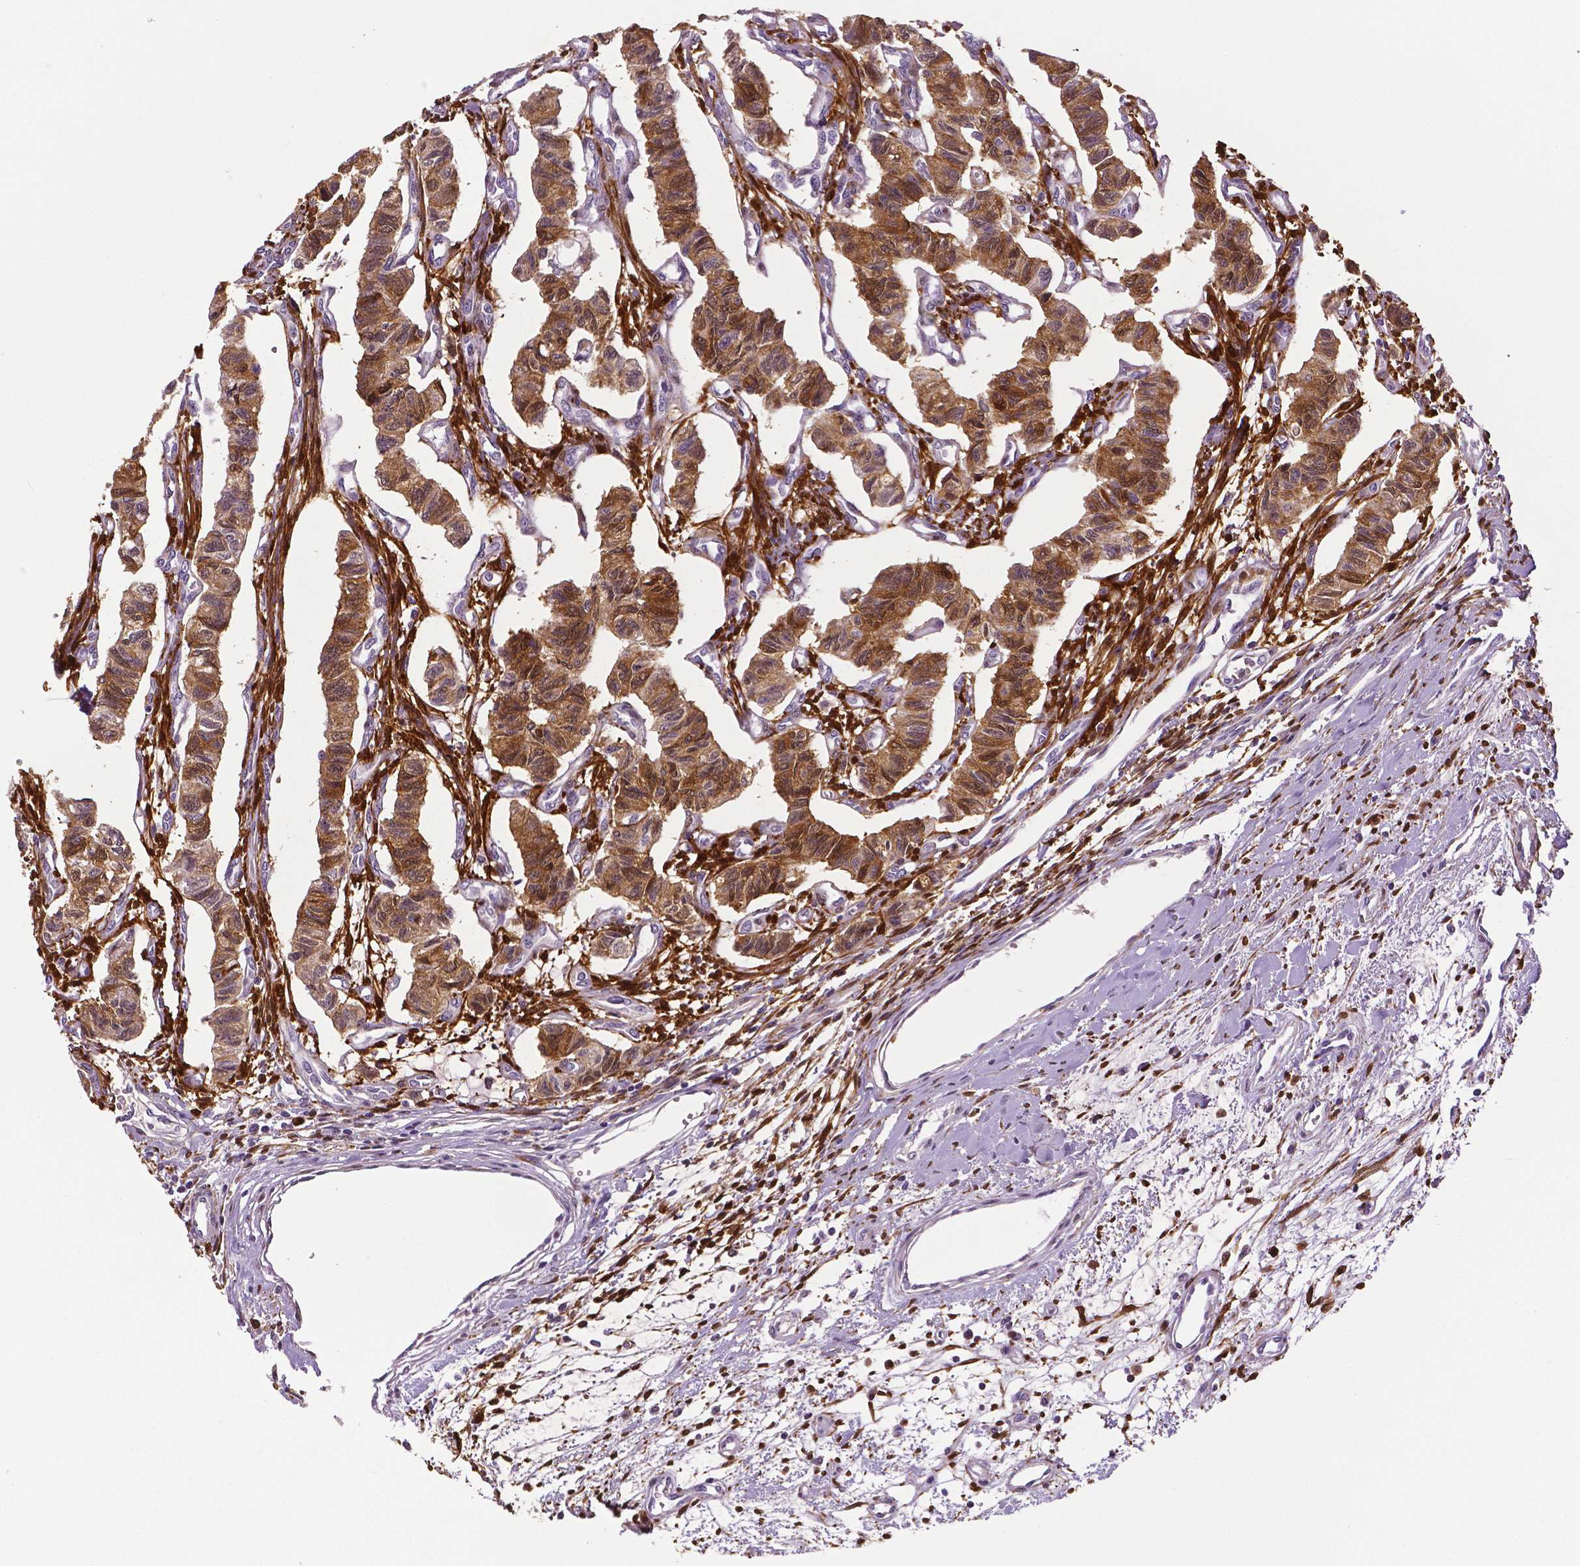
{"staining": {"intensity": "moderate", "quantity": ">75%", "location": "cytoplasmic/membranous"}, "tissue": "carcinoid", "cell_type": "Tumor cells", "image_type": "cancer", "snomed": [{"axis": "morphology", "description": "Carcinoid, malignant, NOS"}, {"axis": "topography", "description": "Kidney"}], "caption": "Human carcinoid stained for a protein (brown) exhibits moderate cytoplasmic/membranous positive expression in about >75% of tumor cells.", "gene": "PHGDH", "patient": {"sex": "female", "age": 41}}